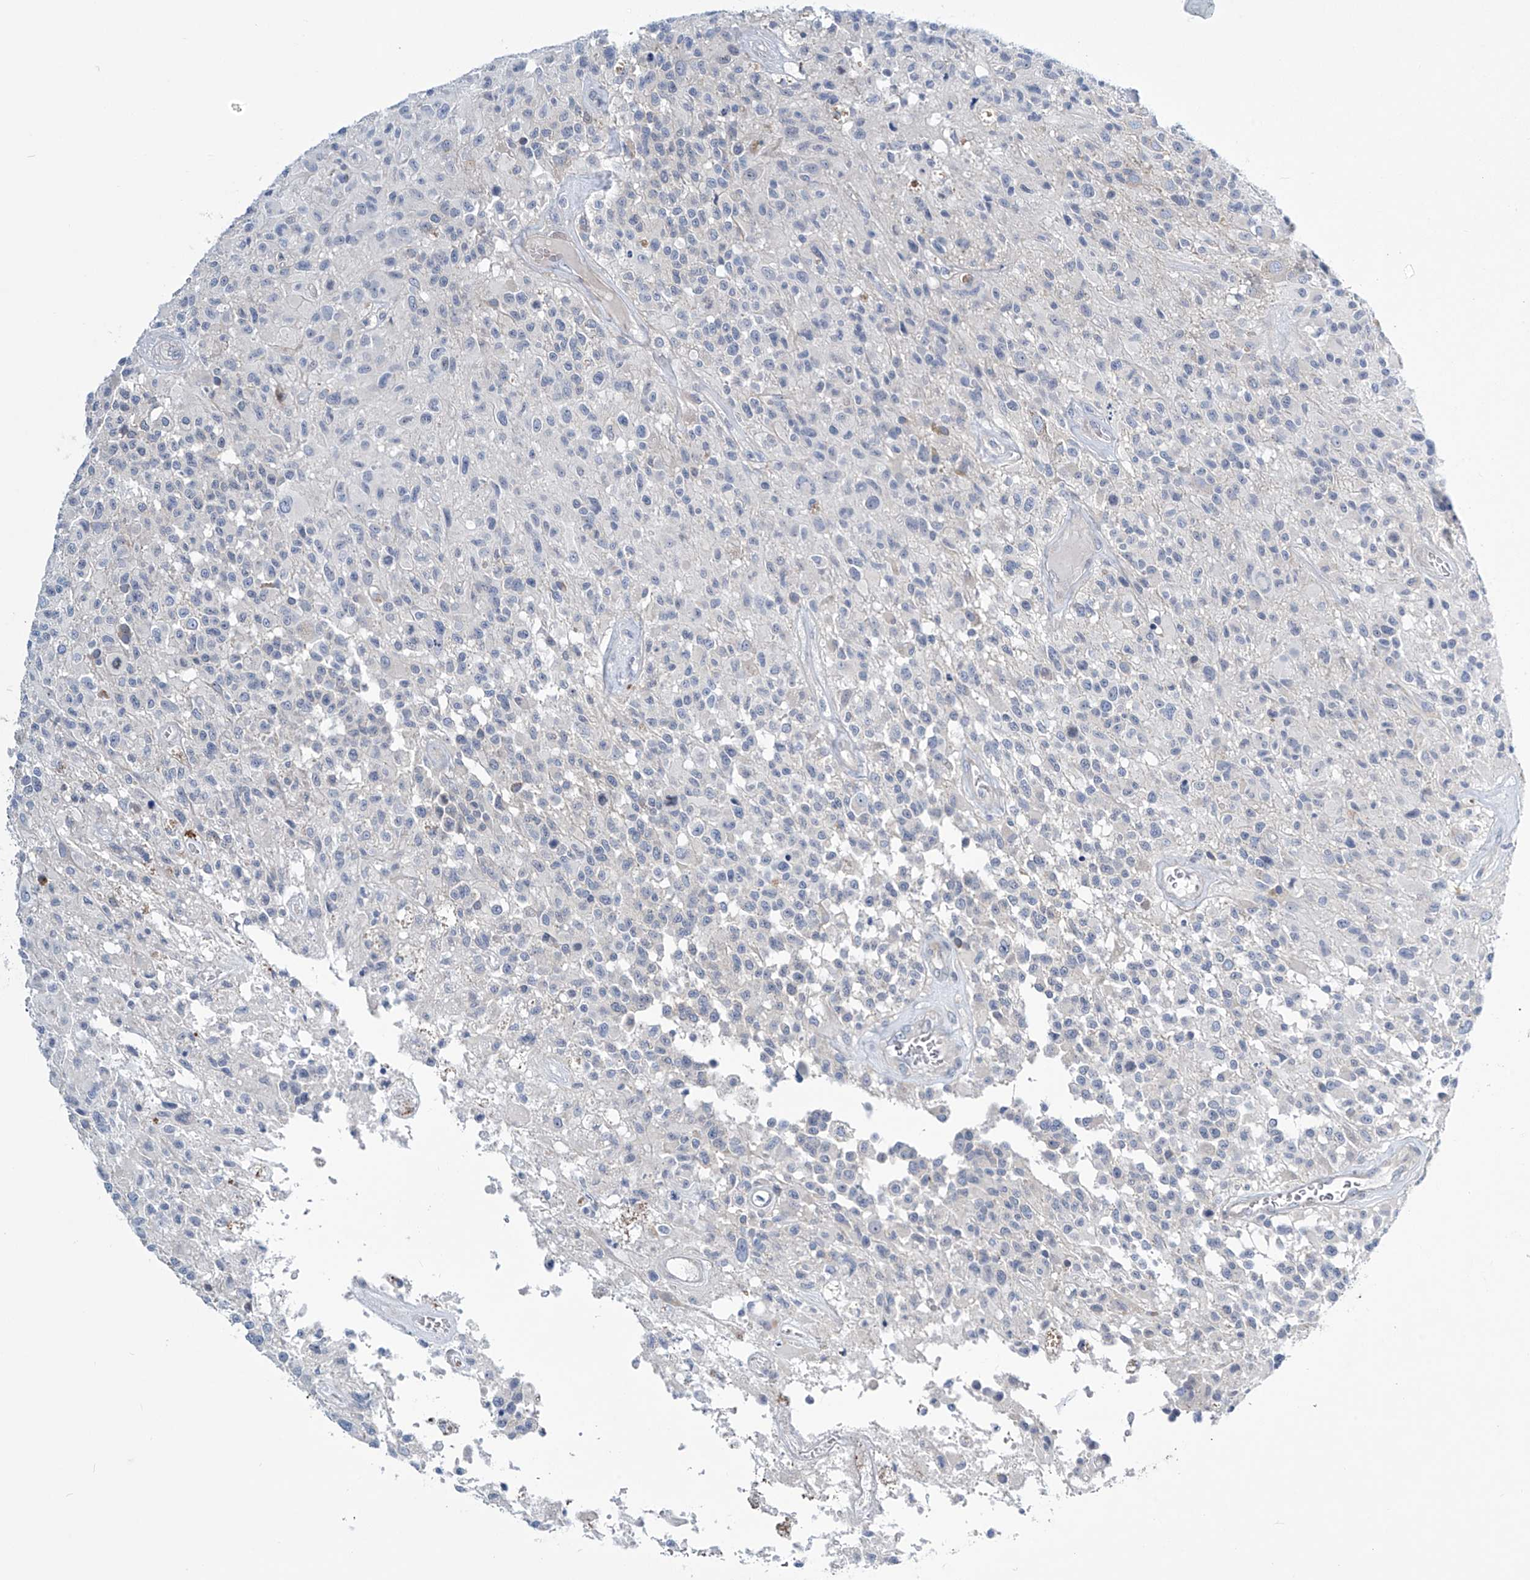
{"staining": {"intensity": "negative", "quantity": "none", "location": "none"}, "tissue": "glioma", "cell_type": "Tumor cells", "image_type": "cancer", "snomed": [{"axis": "morphology", "description": "Glioma, malignant, High grade"}, {"axis": "morphology", "description": "Glioblastoma, NOS"}, {"axis": "topography", "description": "Brain"}], "caption": "This is an IHC image of glioma. There is no expression in tumor cells.", "gene": "TRIM60", "patient": {"sex": "male", "age": 60}}